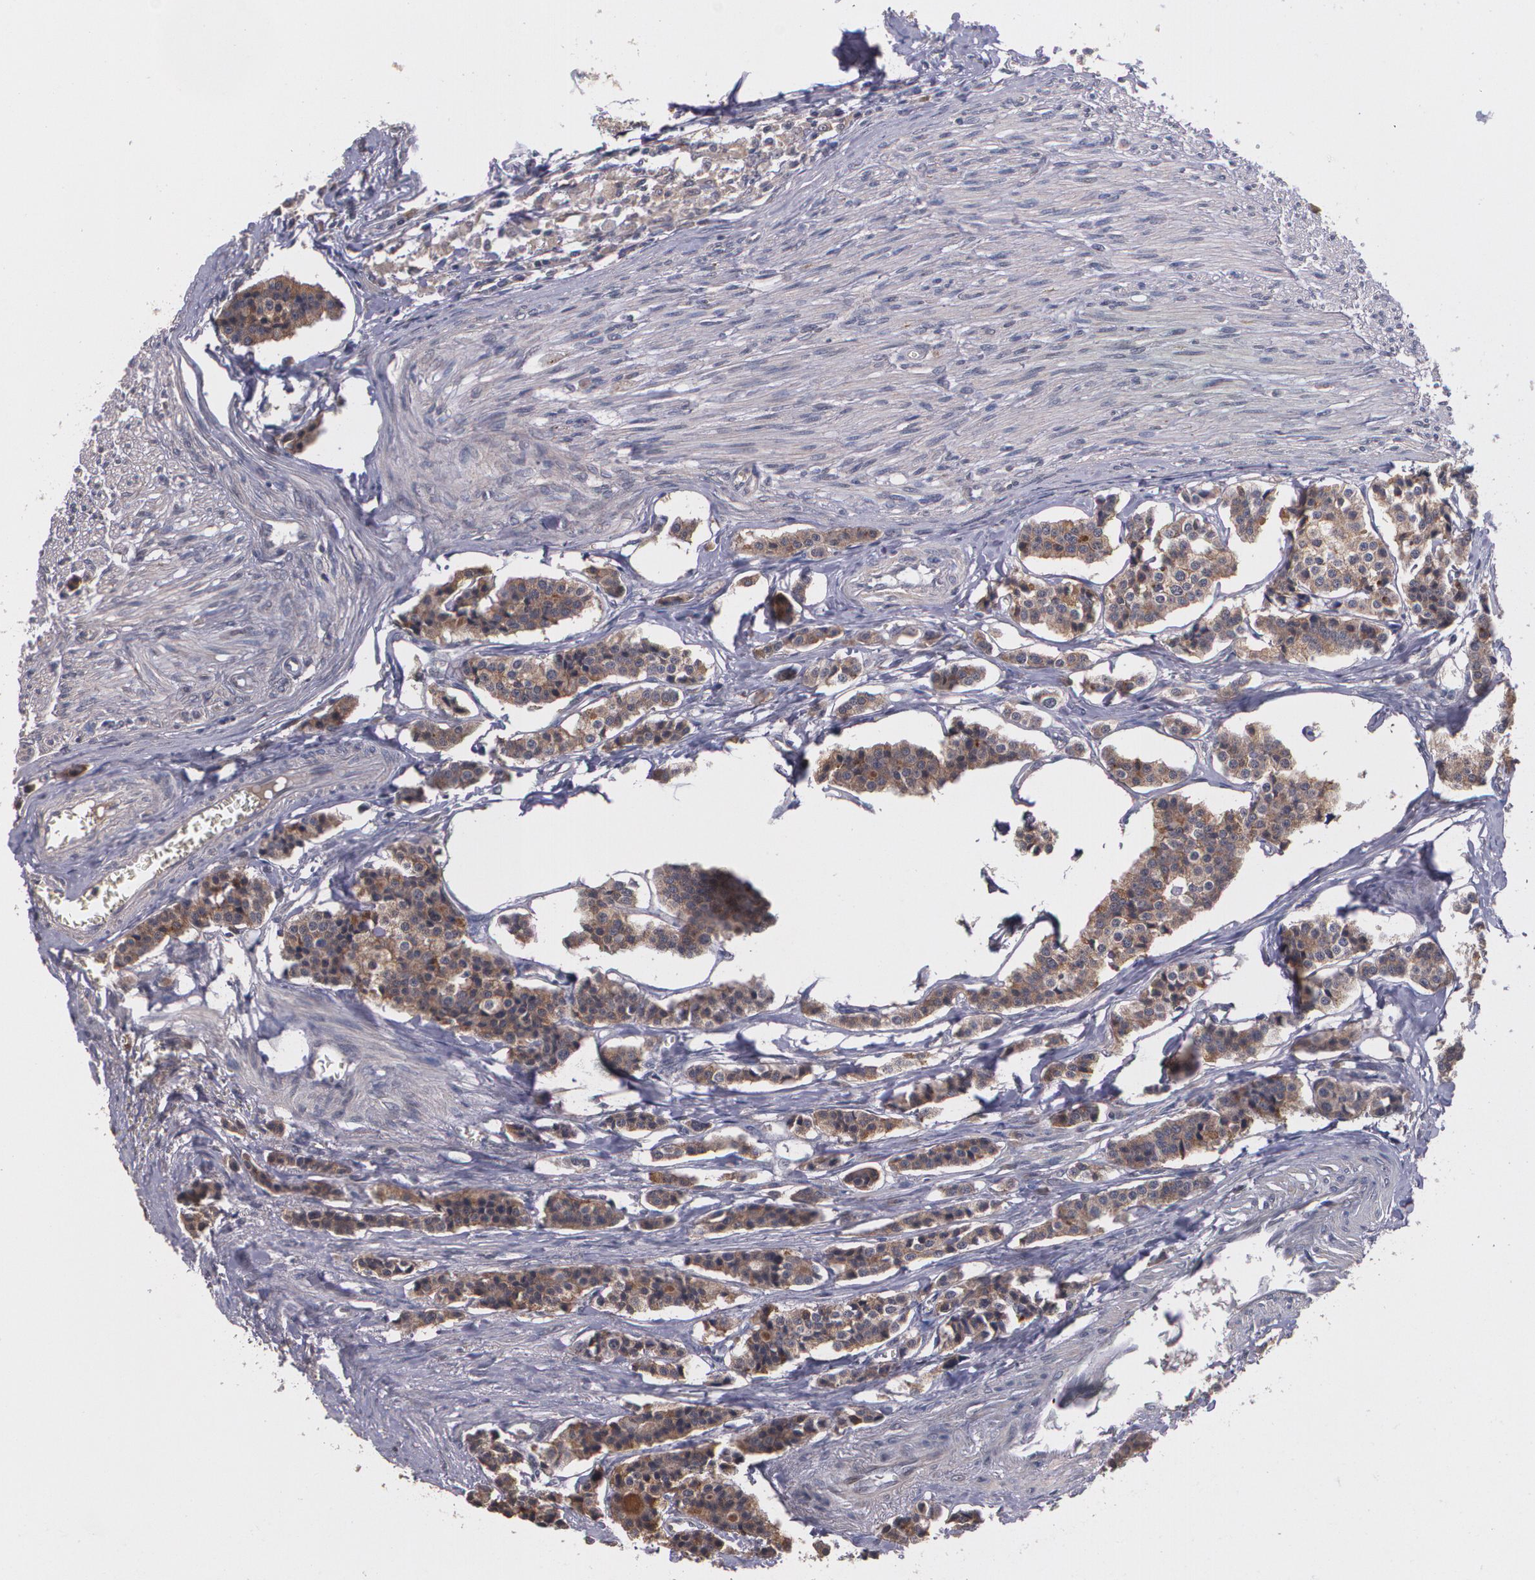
{"staining": {"intensity": "moderate", "quantity": ">75%", "location": "cytoplasmic/membranous"}, "tissue": "carcinoid", "cell_type": "Tumor cells", "image_type": "cancer", "snomed": [{"axis": "morphology", "description": "Carcinoid, malignant, NOS"}, {"axis": "topography", "description": "Small intestine"}], "caption": "This histopathology image displays immunohistochemistry (IHC) staining of human carcinoid, with medium moderate cytoplasmic/membranous staining in approximately >75% of tumor cells.", "gene": "IFNGR2", "patient": {"sex": "male", "age": 63}}